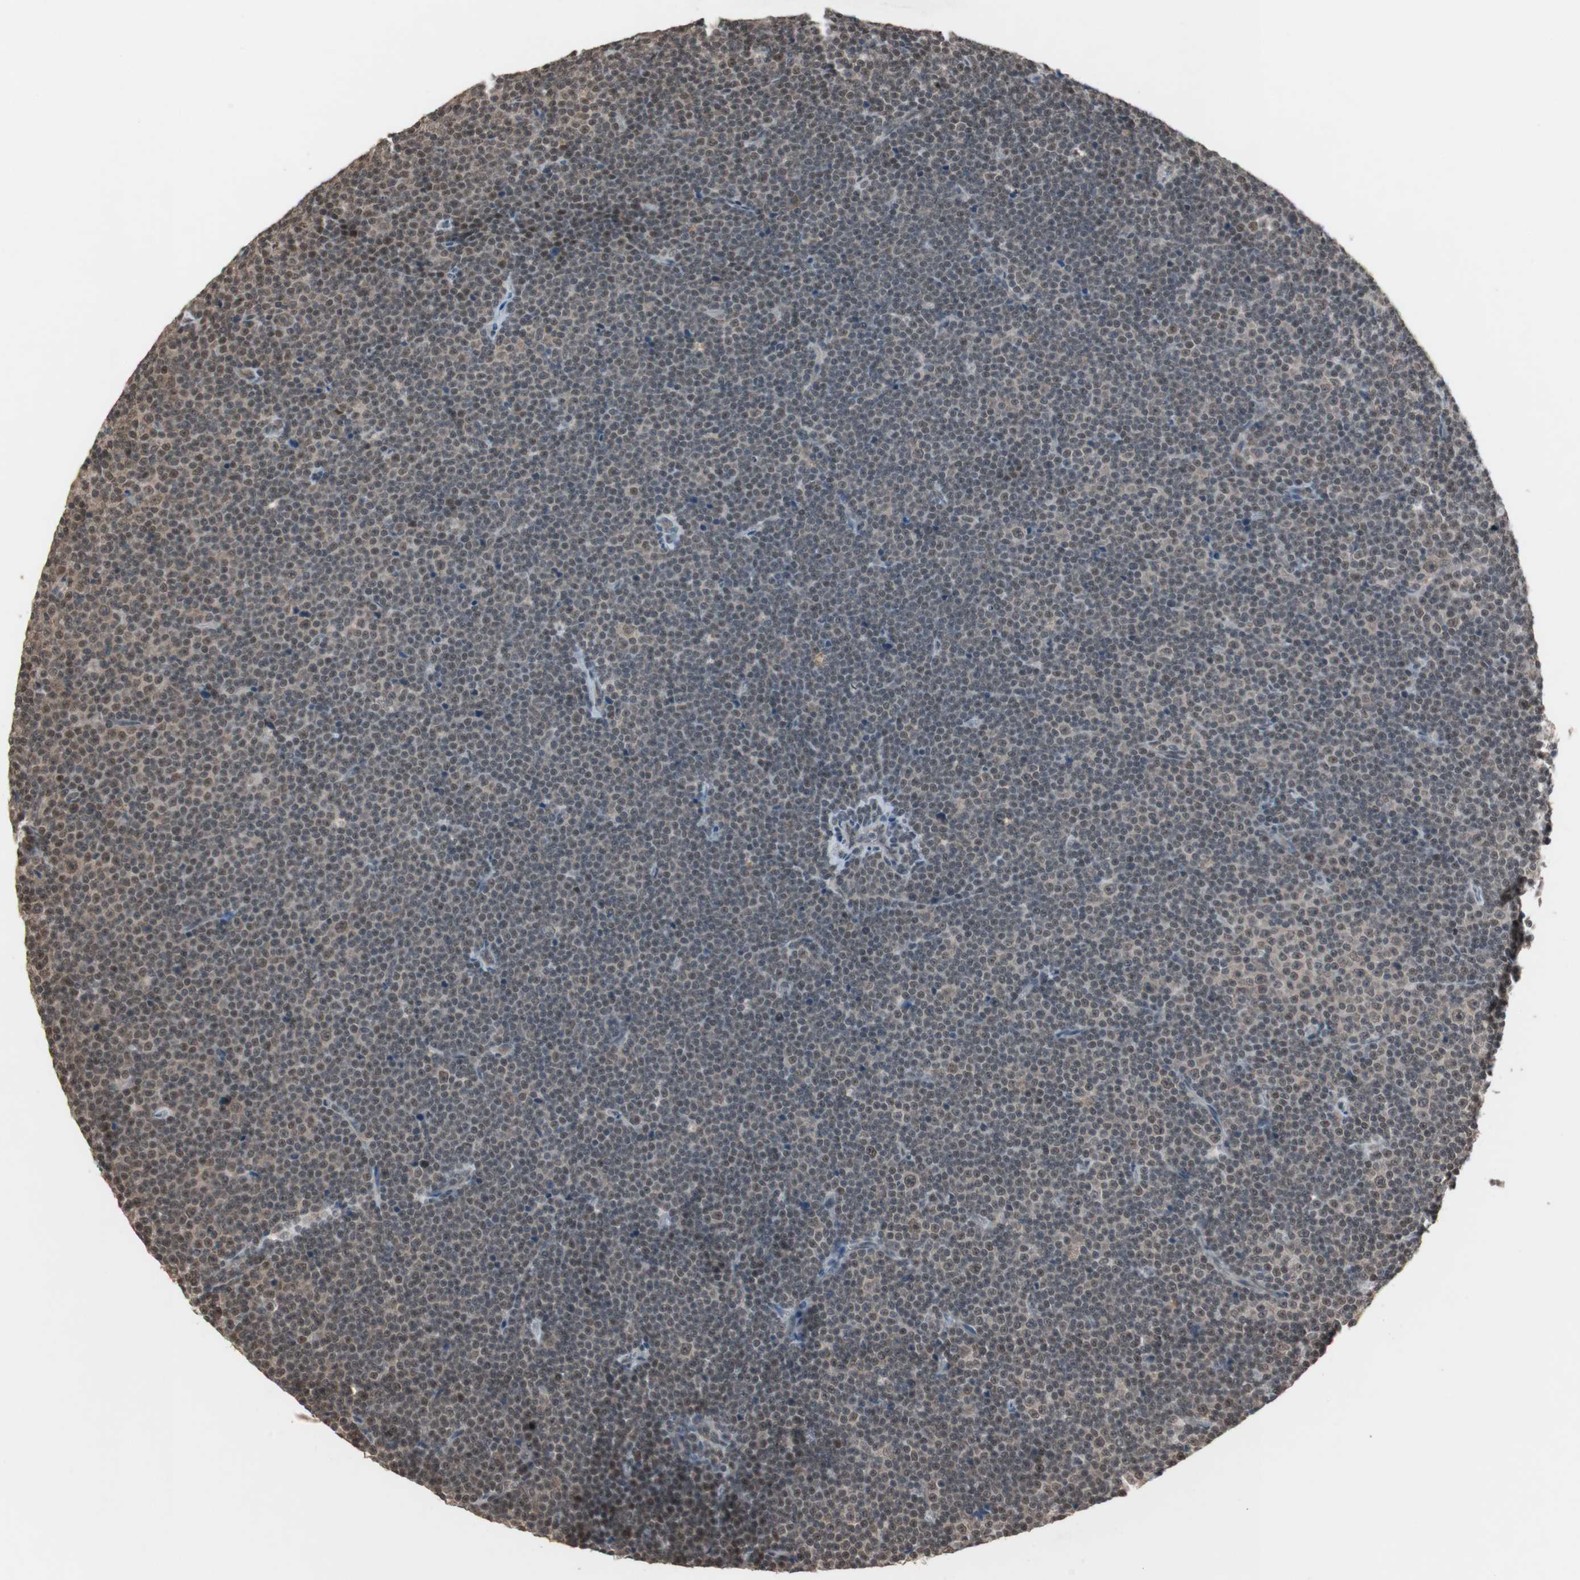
{"staining": {"intensity": "weak", "quantity": "<25%", "location": "nuclear"}, "tissue": "lymphoma", "cell_type": "Tumor cells", "image_type": "cancer", "snomed": [{"axis": "morphology", "description": "Malignant lymphoma, non-Hodgkin's type, Low grade"}, {"axis": "topography", "description": "Lymph node"}], "caption": "This is an immunohistochemistry (IHC) photomicrograph of human lymphoma. There is no positivity in tumor cells.", "gene": "DRAP1", "patient": {"sex": "female", "age": 67}}